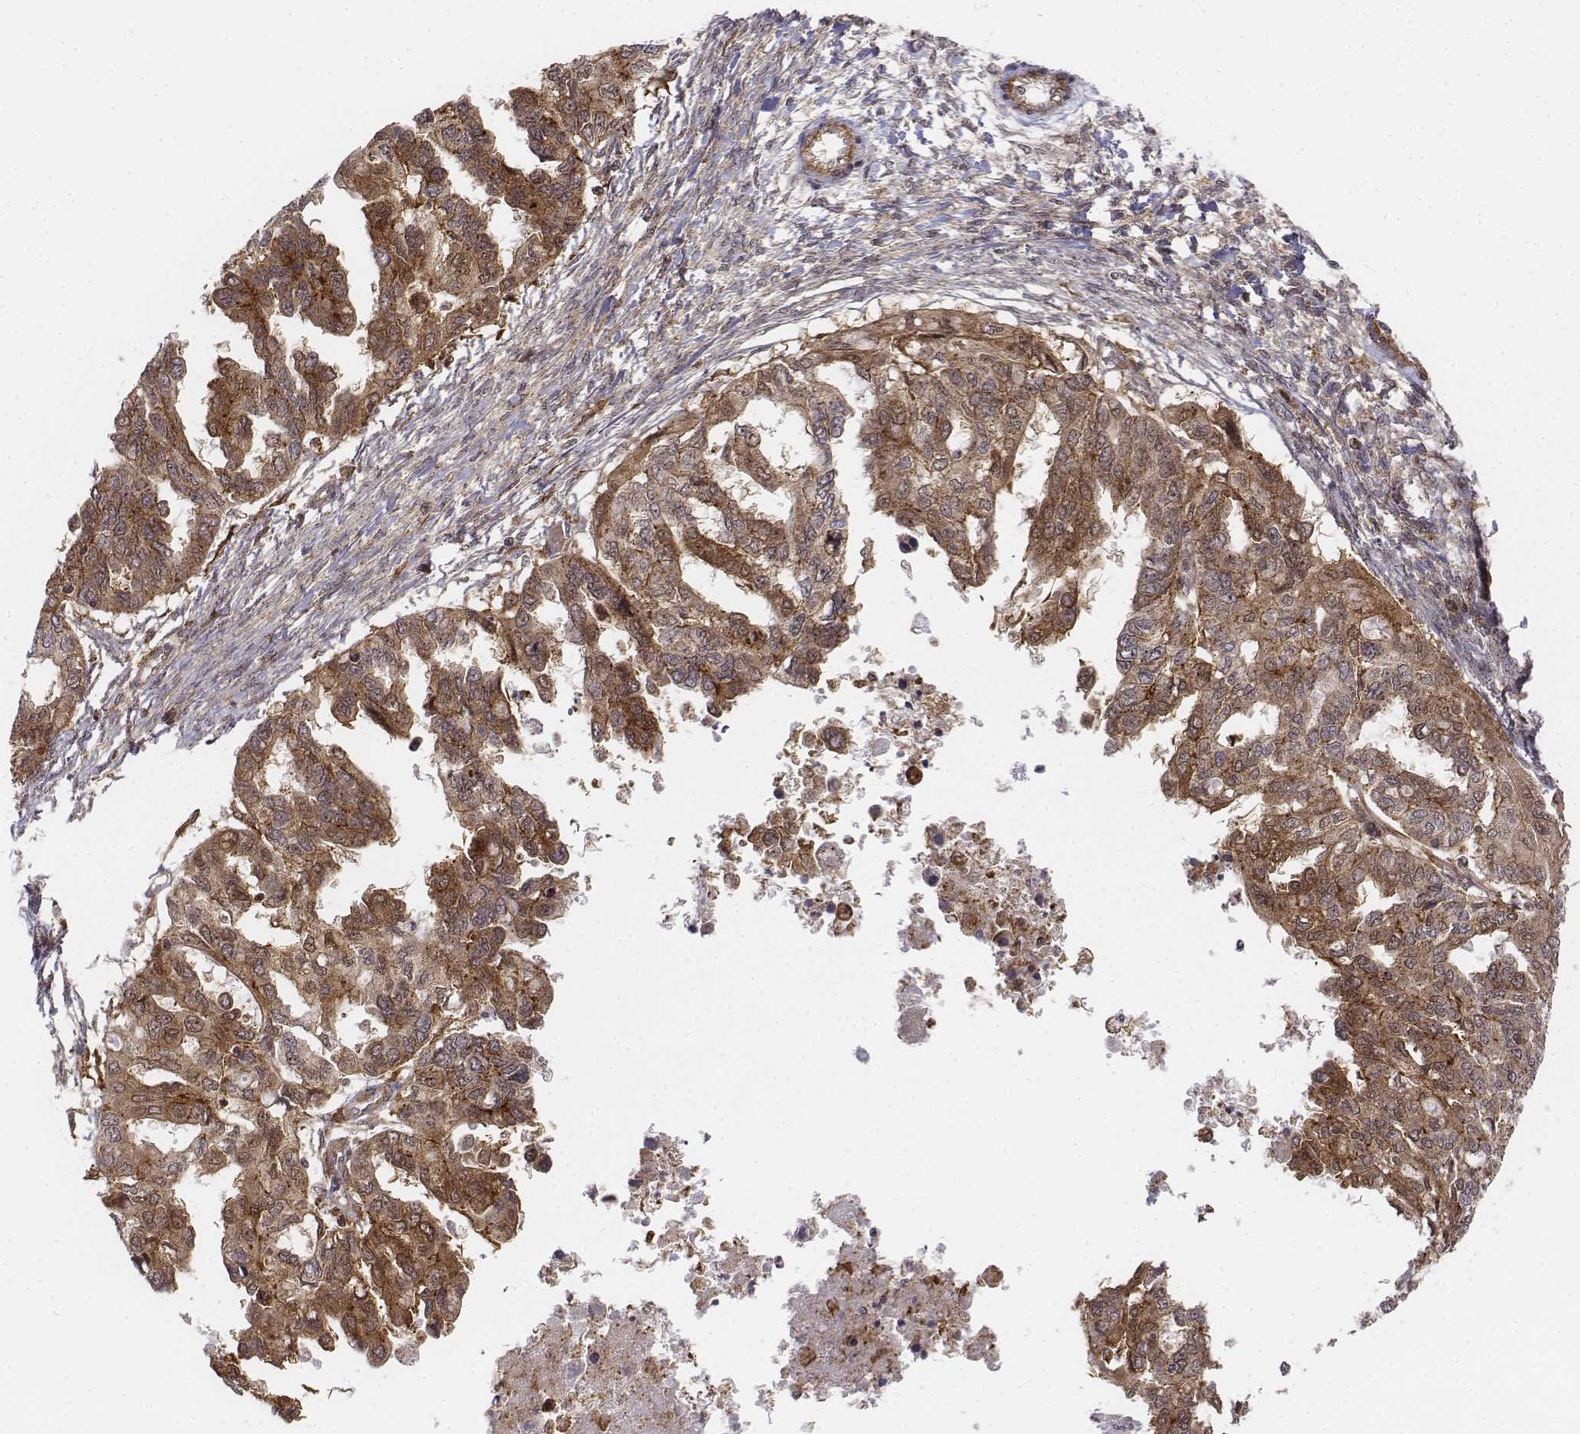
{"staining": {"intensity": "moderate", "quantity": ">75%", "location": "cytoplasmic/membranous"}, "tissue": "ovarian cancer", "cell_type": "Tumor cells", "image_type": "cancer", "snomed": [{"axis": "morphology", "description": "Cystadenocarcinoma, serous, NOS"}, {"axis": "topography", "description": "Ovary"}], "caption": "This image exhibits immunohistochemistry staining of human ovarian cancer, with medium moderate cytoplasmic/membranous expression in about >75% of tumor cells.", "gene": "ZFYVE19", "patient": {"sex": "female", "age": 53}}